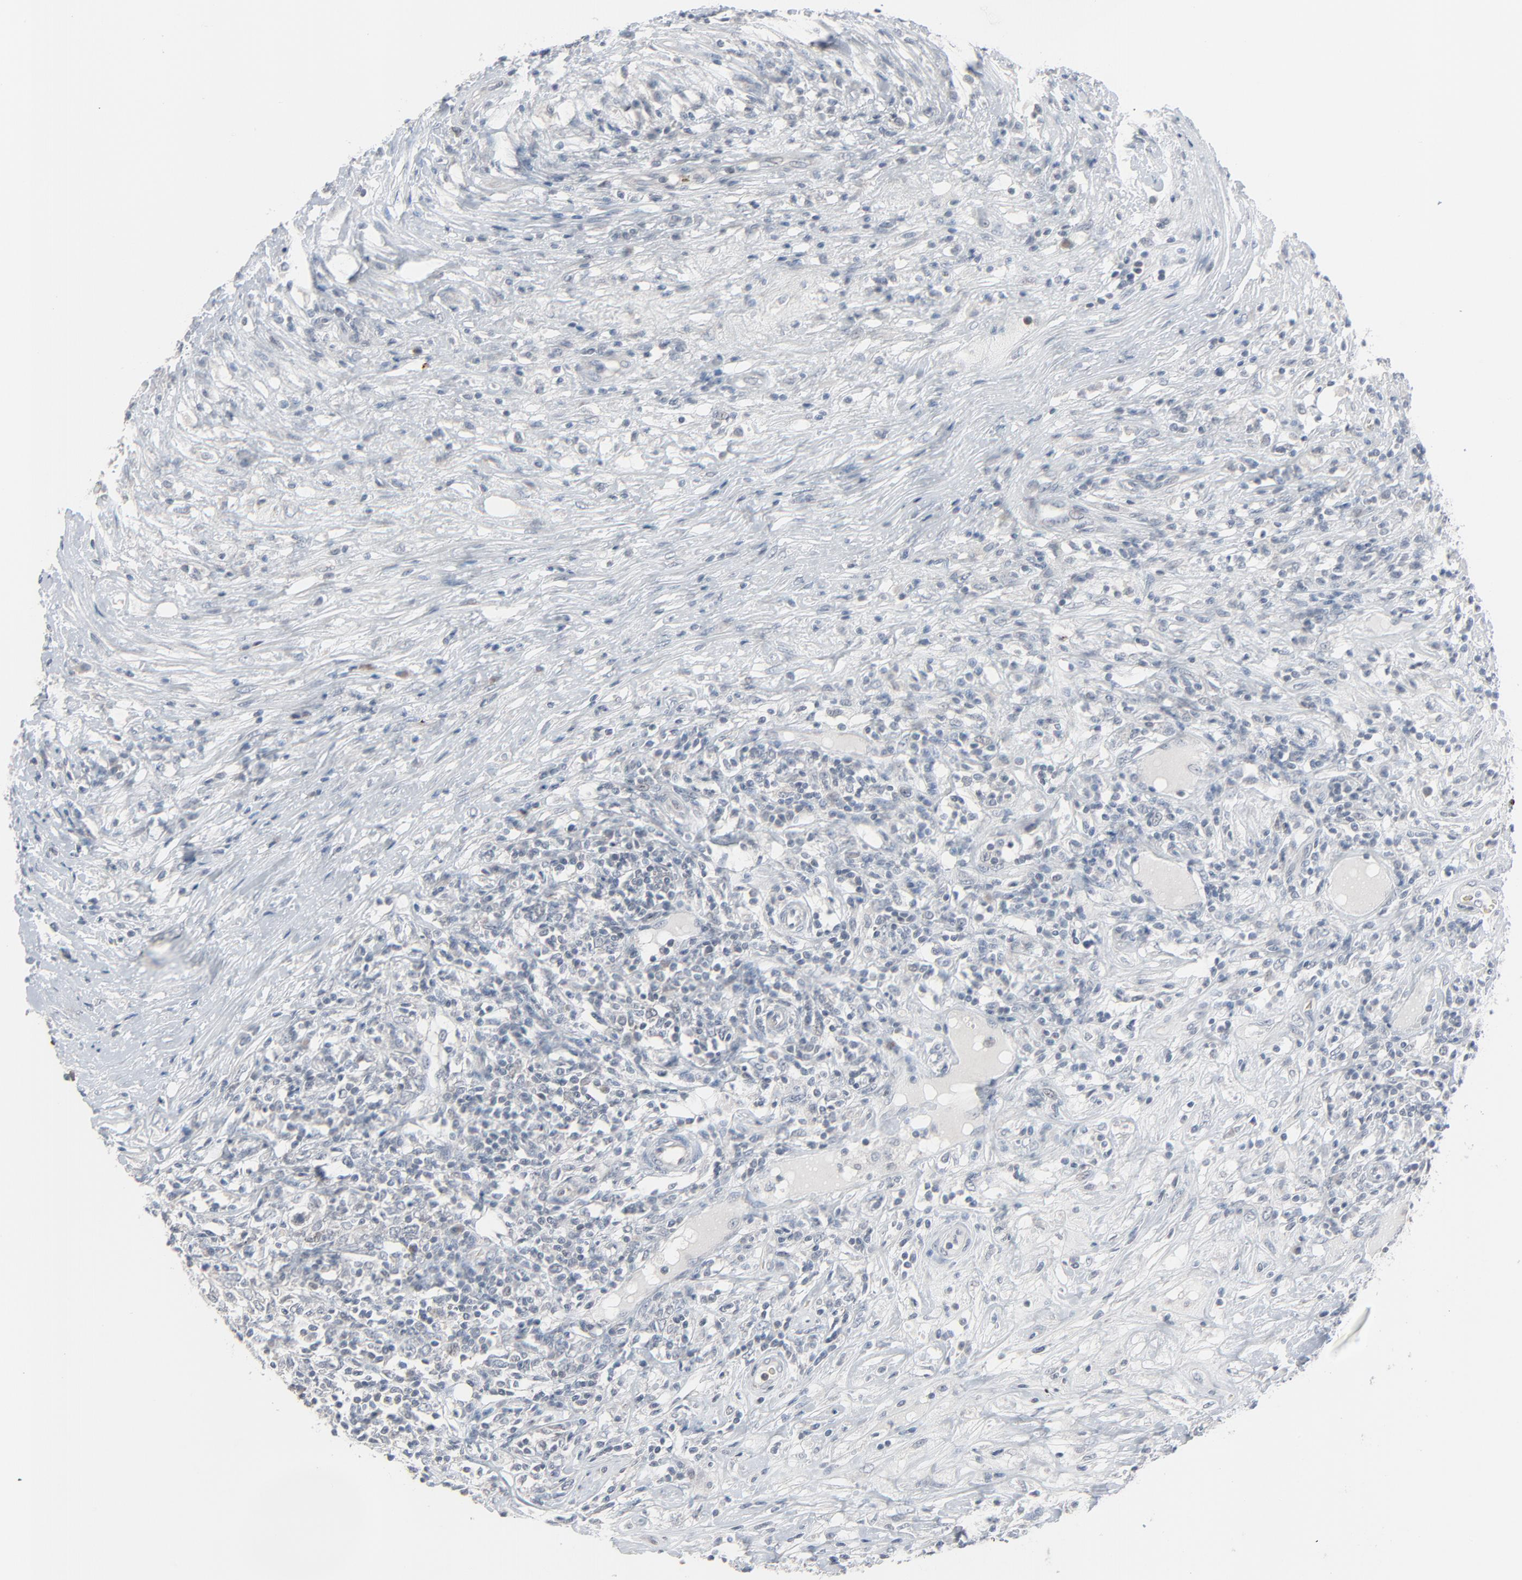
{"staining": {"intensity": "negative", "quantity": "none", "location": "none"}, "tissue": "lymphoma", "cell_type": "Tumor cells", "image_type": "cancer", "snomed": [{"axis": "morphology", "description": "Malignant lymphoma, non-Hodgkin's type, High grade"}, {"axis": "topography", "description": "Lymph node"}], "caption": "This is an immunohistochemistry (IHC) photomicrograph of high-grade malignant lymphoma, non-Hodgkin's type. There is no positivity in tumor cells.", "gene": "SAGE1", "patient": {"sex": "female", "age": 84}}